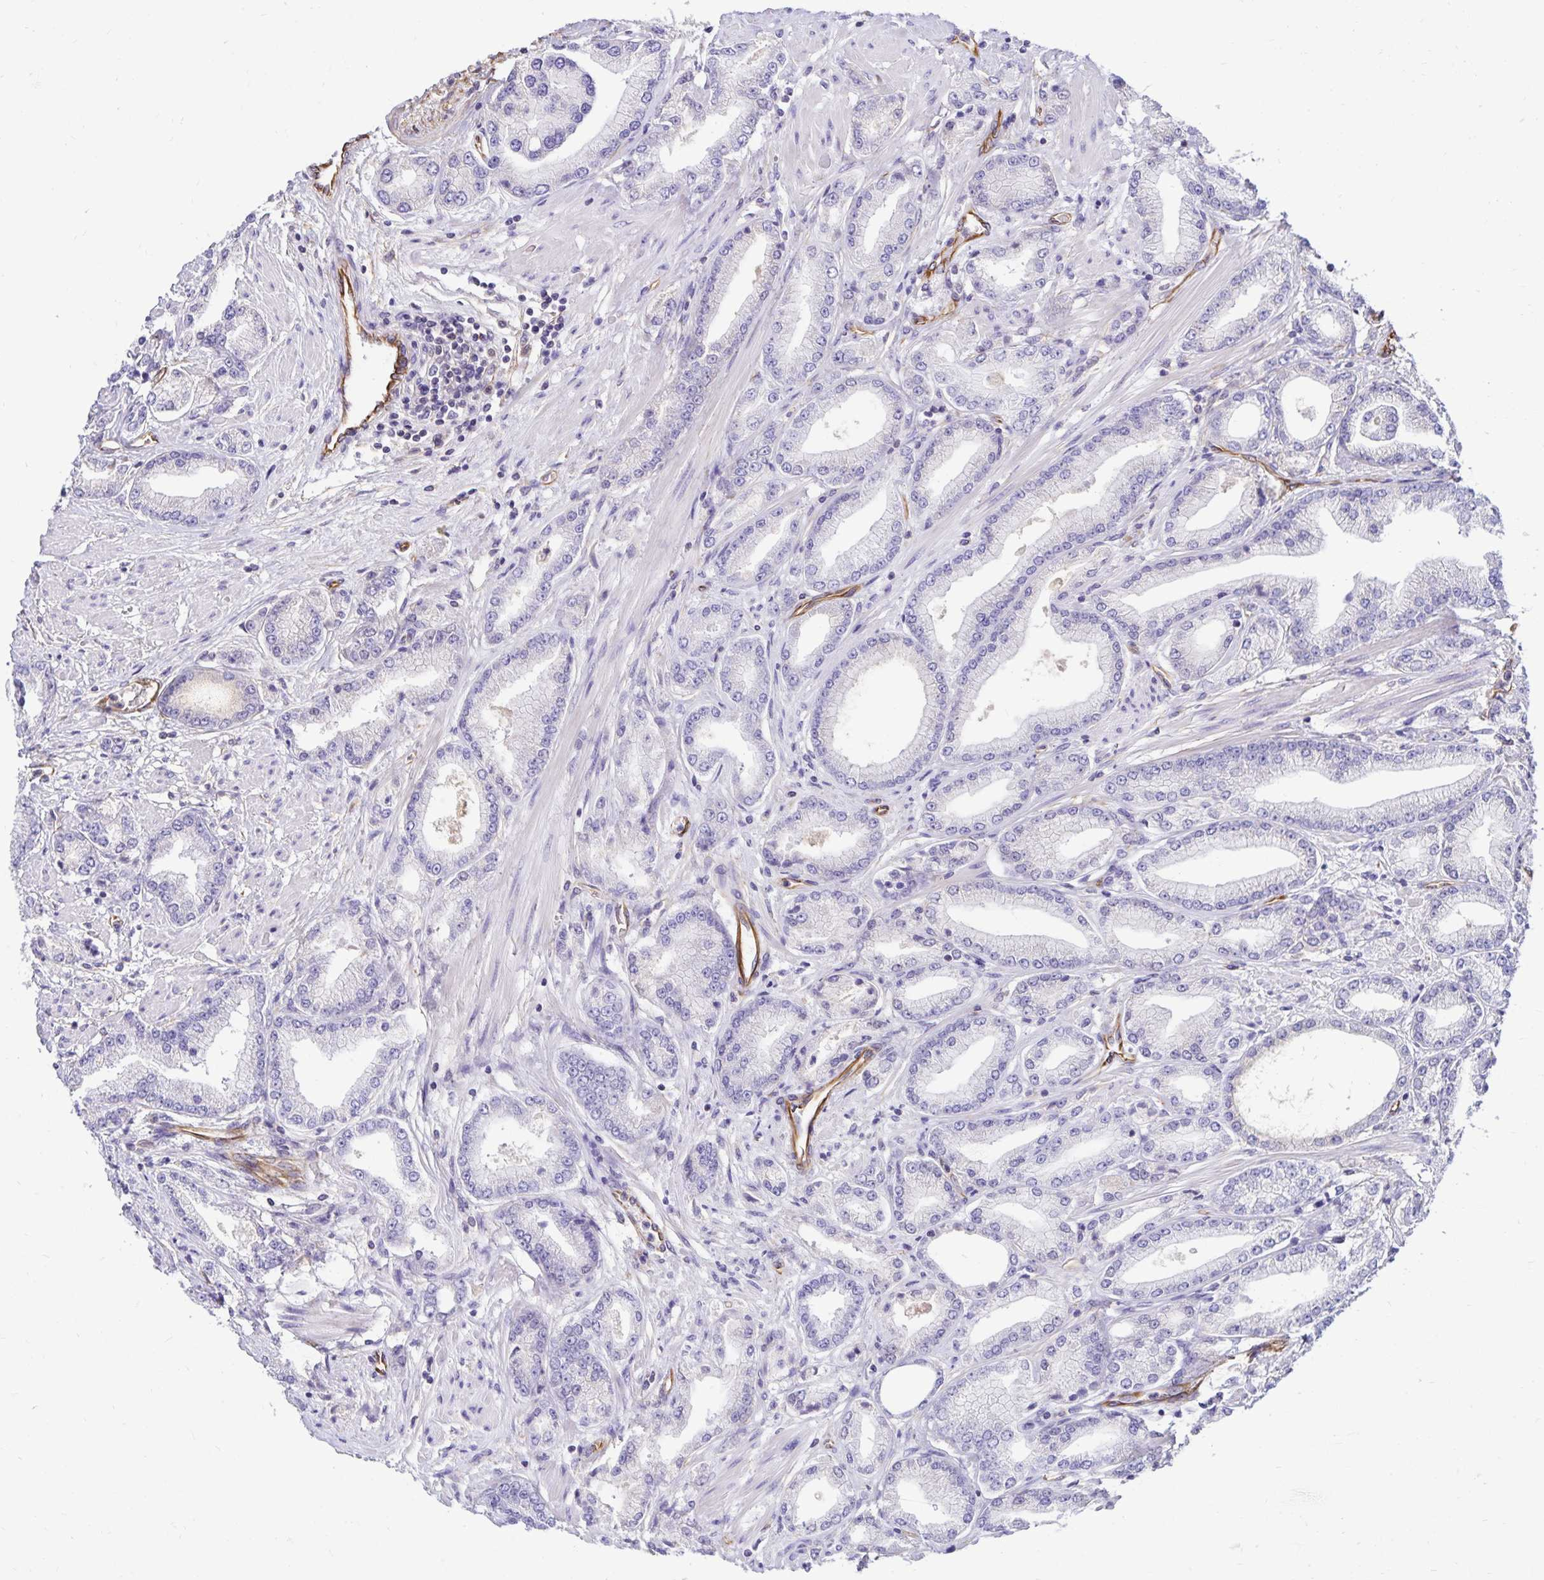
{"staining": {"intensity": "negative", "quantity": "none", "location": "none"}, "tissue": "prostate cancer", "cell_type": "Tumor cells", "image_type": "cancer", "snomed": [{"axis": "morphology", "description": "Adenocarcinoma, High grade"}, {"axis": "topography", "description": "Prostate"}], "caption": "An image of prostate cancer (adenocarcinoma (high-grade)) stained for a protein shows no brown staining in tumor cells. (Brightfield microscopy of DAB (3,3'-diaminobenzidine) immunohistochemistry (IHC) at high magnification).", "gene": "TRPV6", "patient": {"sex": "male", "age": 67}}